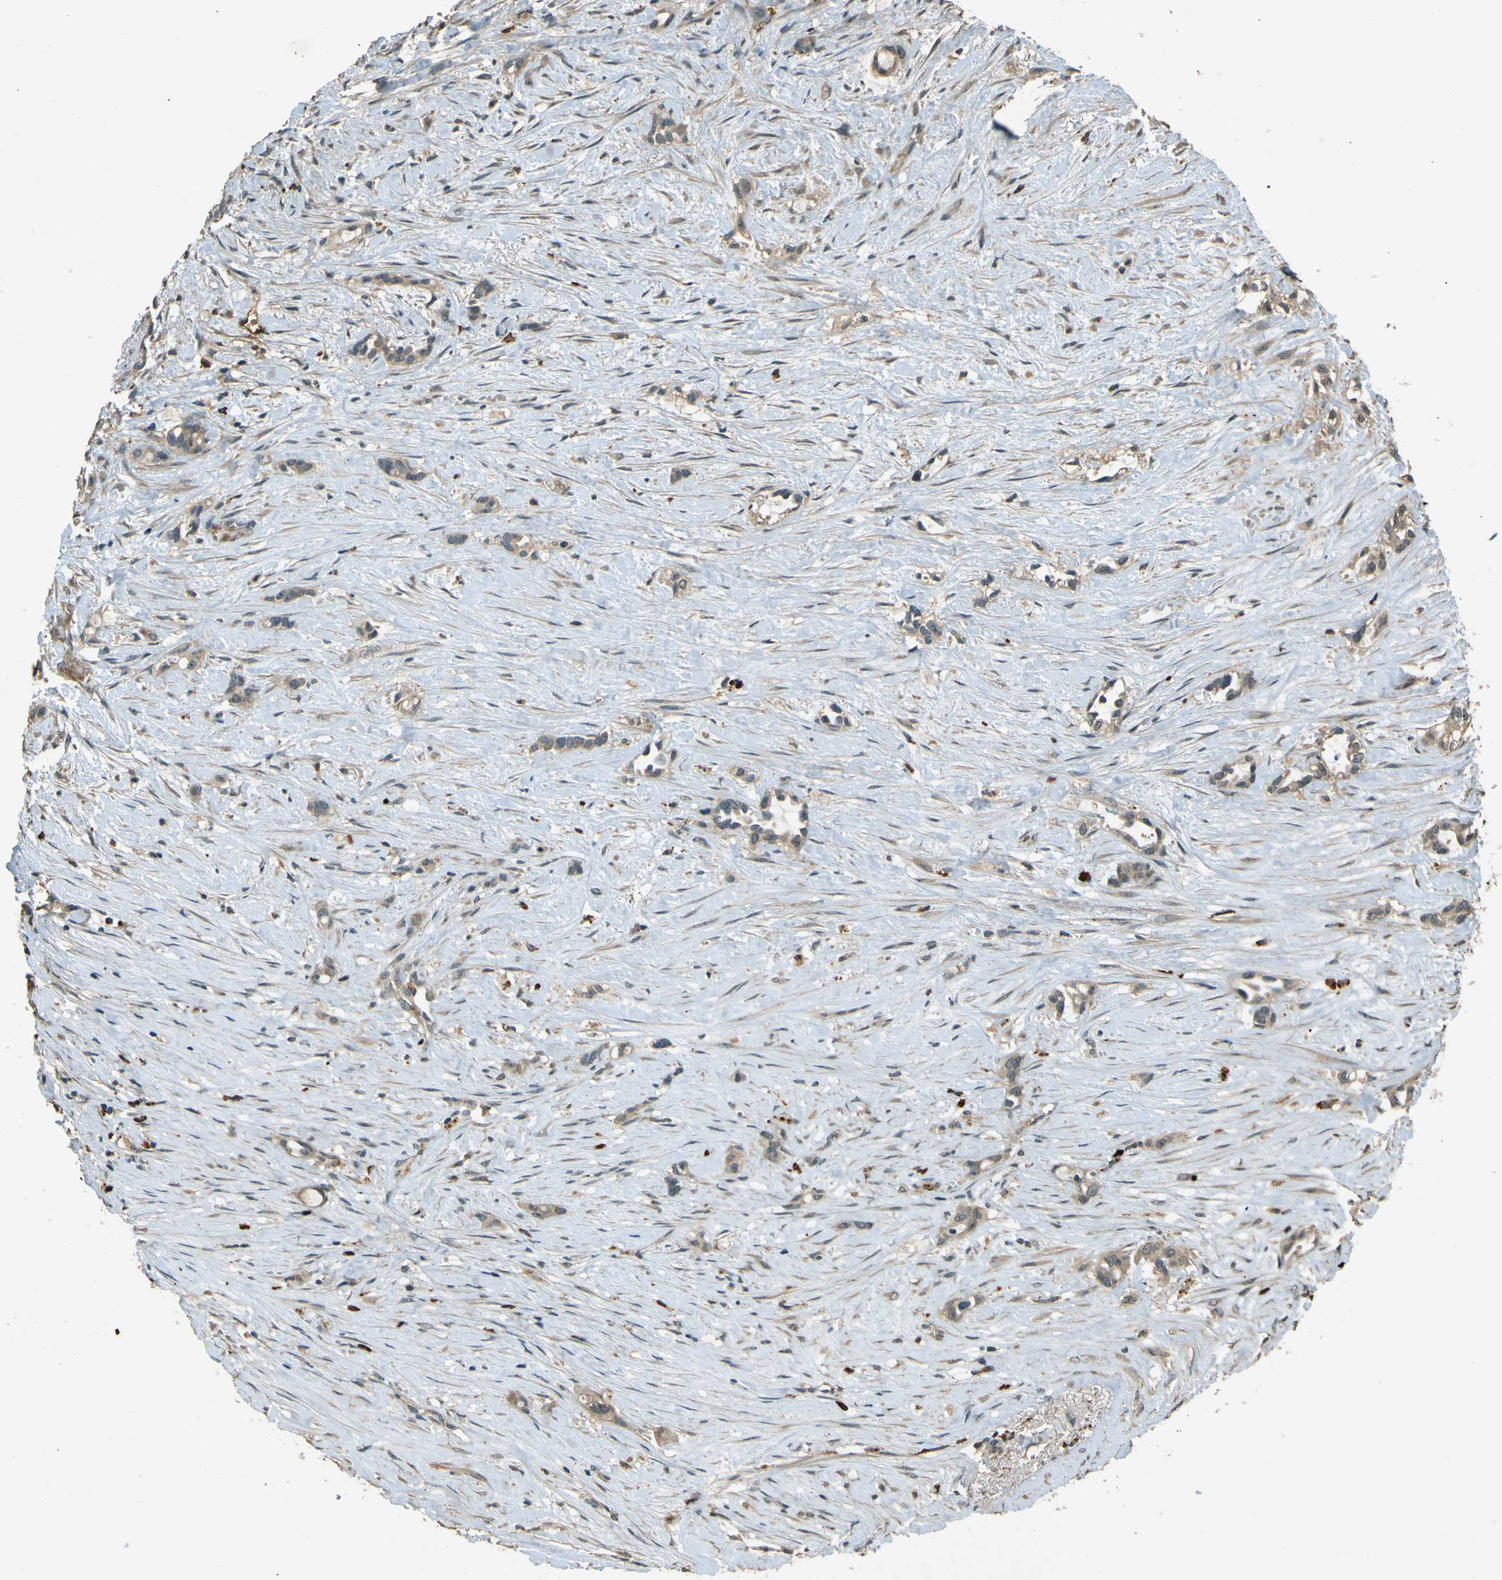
{"staining": {"intensity": "weak", "quantity": ">75%", "location": "cytoplasmic/membranous"}, "tissue": "liver cancer", "cell_type": "Tumor cells", "image_type": "cancer", "snomed": [{"axis": "morphology", "description": "Cholangiocarcinoma"}, {"axis": "topography", "description": "Liver"}], "caption": "Brown immunohistochemical staining in liver cholangiocarcinoma demonstrates weak cytoplasmic/membranous expression in about >75% of tumor cells. (IHC, brightfield microscopy, high magnification).", "gene": "MPDZ", "patient": {"sex": "female", "age": 65}}